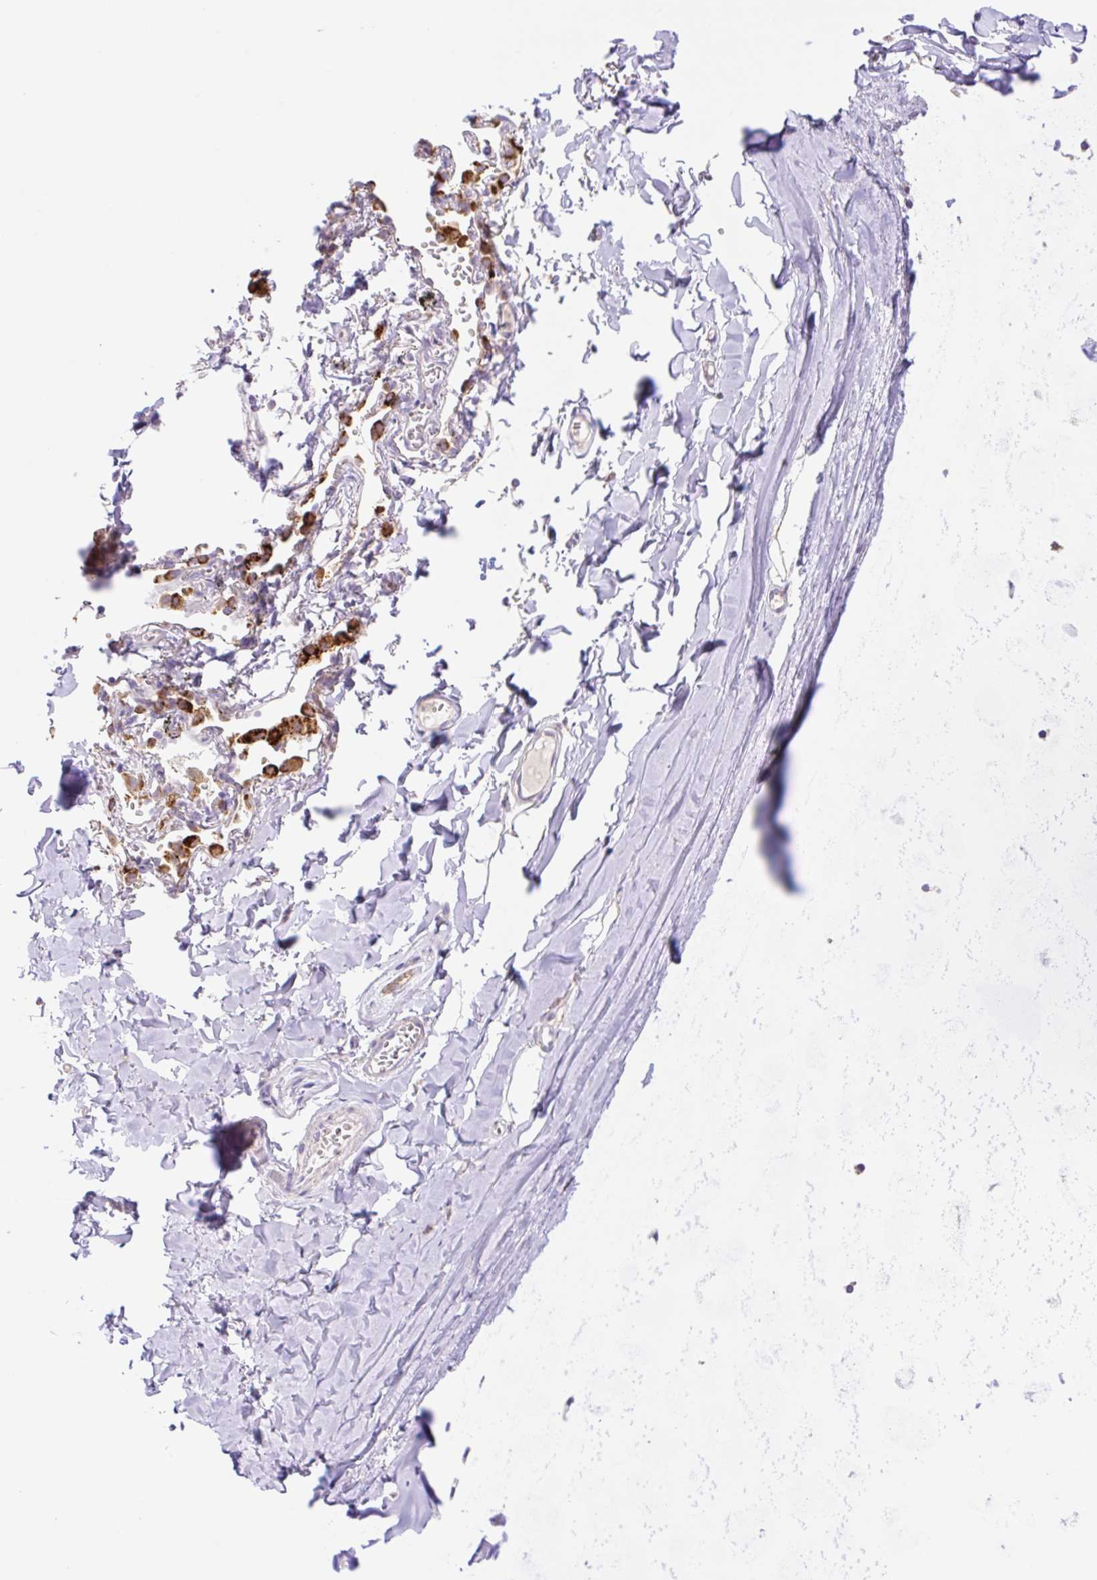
{"staining": {"intensity": "negative", "quantity": "none", "location": "none"}, "tissue": "soft tissue", "cell_type": "Chondrocytes", "image_type": "normal", "snomed": [{"axis": "morphology", "description": "Normal tissue, NOS"}, {"axis": "topography", "description": "Cartilage tissue"}, {"axis": "topography", "description": "Bronchus"}, {"axis": "topography", "description": "Peripheral nerve tissue"}], "caption": "IHC image of normal soft tissue stained for a protein (brown), which reveals no expression in chondrocytes.", "gene": "COPZ2", "patient": {"sex": "female", "age": 59}}